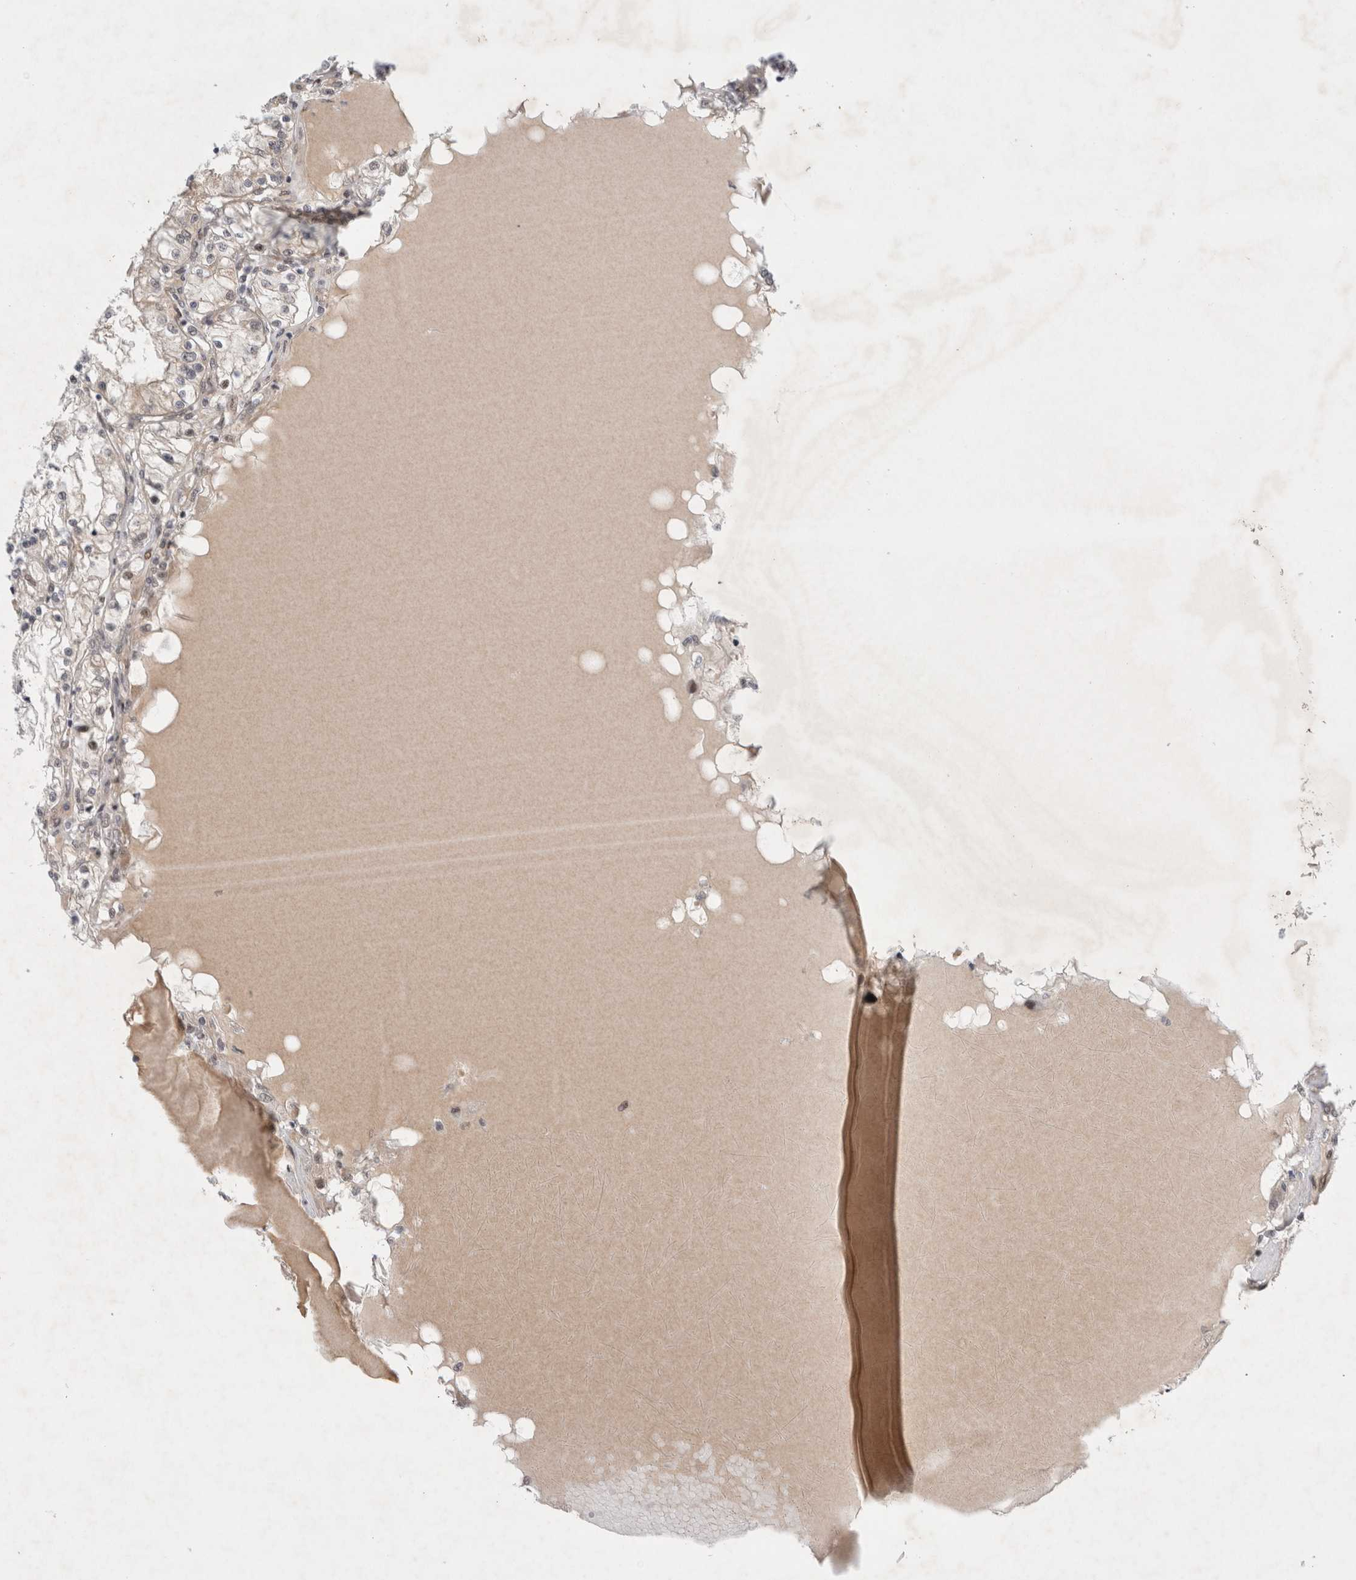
{"staining": {"intensity": "negative", "quantity": "none", "location": "none"}, "tissue": "renal cancer", "cell_type": "Tumor cells", "image_type": "cancer", "snomed": [{"axis": "morphology", "description": "Adenocarcinoma, NOS"}, {"axis": "topography", "description": "Kidney"}], "caption": "Tumor cells are negative for protein expression in human renal cancer.", "gene": "WIPF2", "patient": {"sex": "male", "age": 68}}